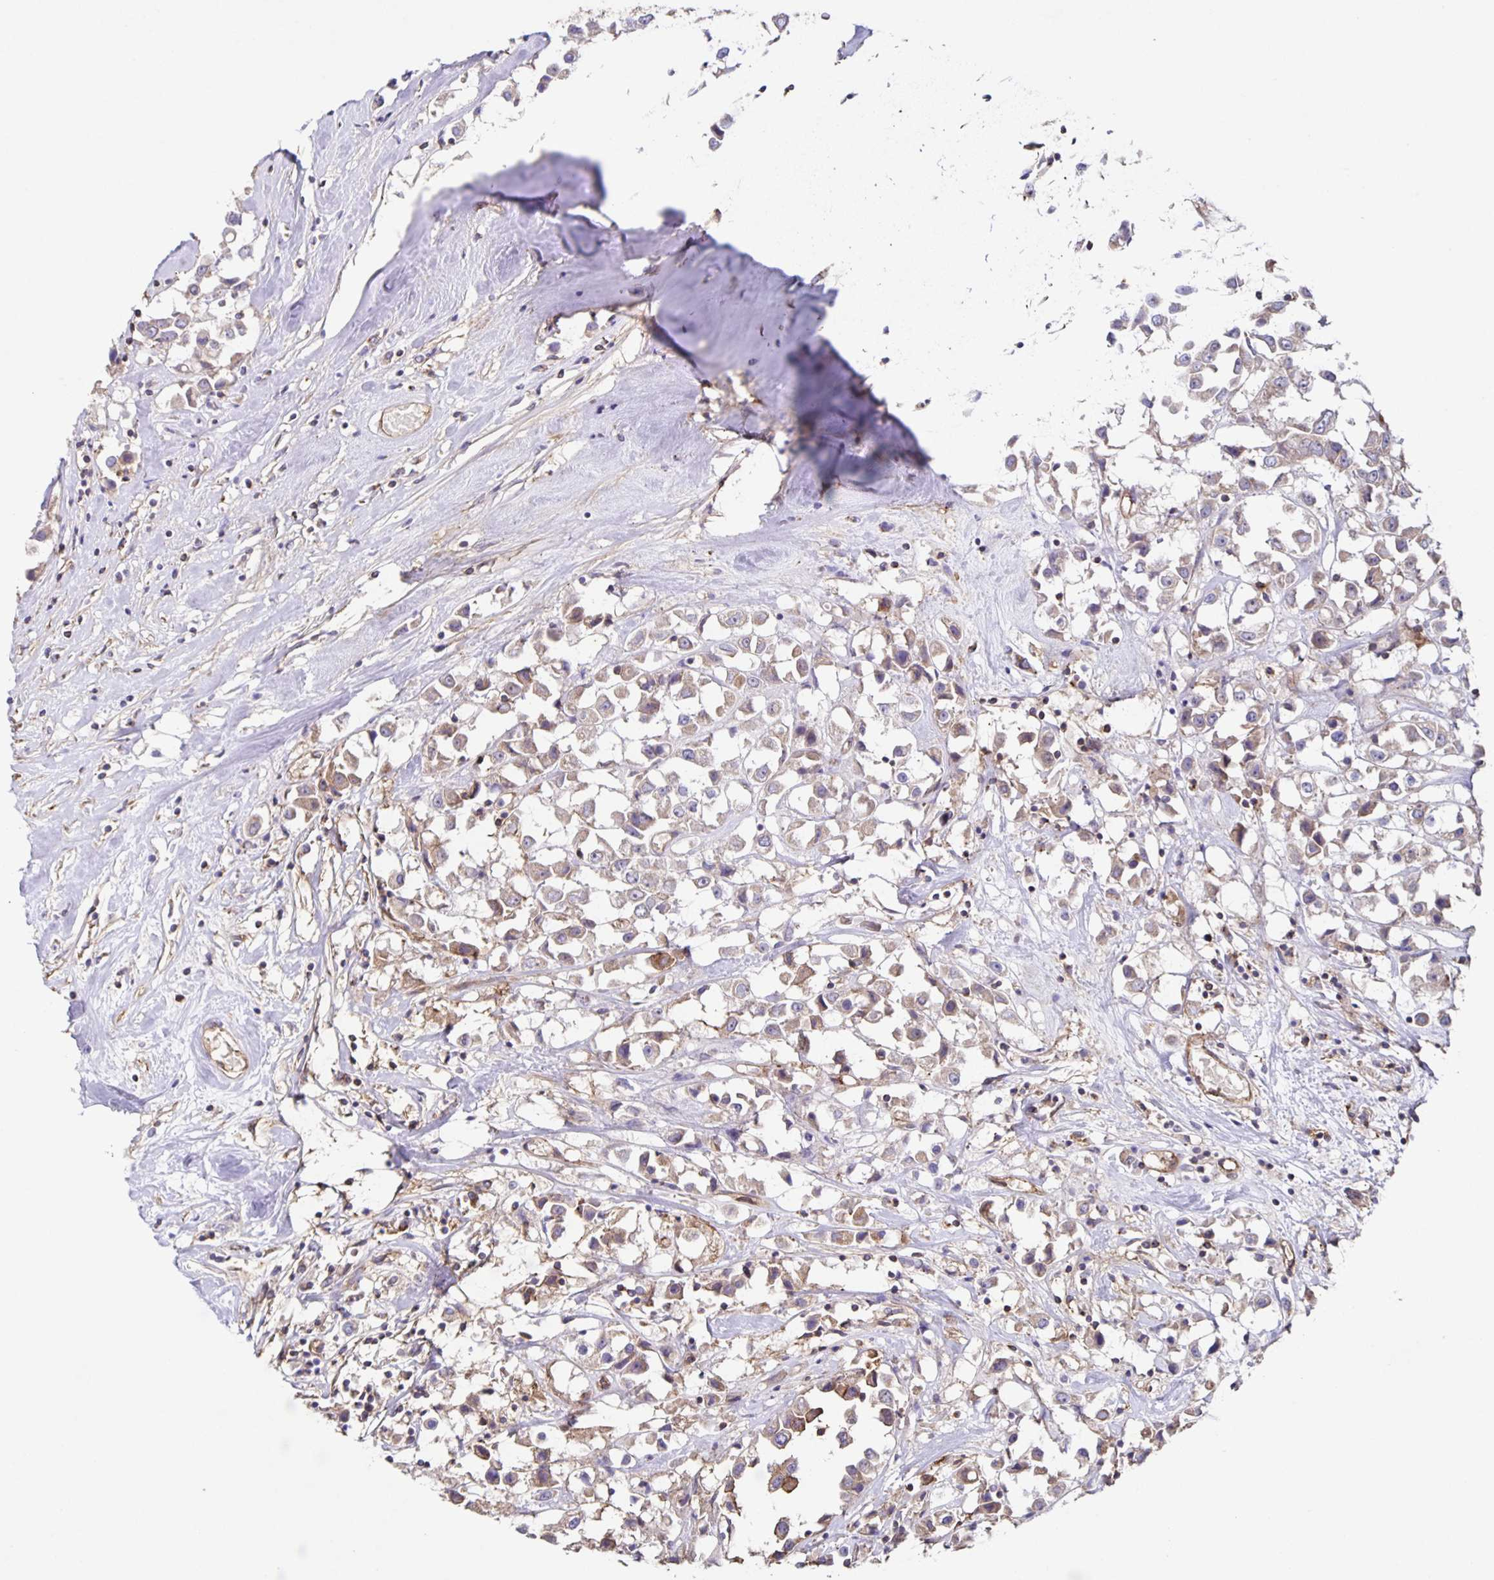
{"staining": {"intensity": "weak", "quantity": ">75%", "location": "cytoplasmic/membranous"}, "tissue": "breast cancer", "cell_type": "Tumor cells", "image_type": "cancer", "snomed": [{"axis": "morphology", "description": "Duct carcinoma"}, {"axis": "topography", "description": "Breast"}], "caption": "Protein positivity by IHC reveals weak cytoplasmic/membranous positivity in about >75% of tumor cells in breast cancer (invasive ductal carcinoma). Immunohistochemistry stains the protein of interest in brown and the nuclei are stained blue.", "gene": "ITGA2", "patient": {"sex": "female", "age": 61}}